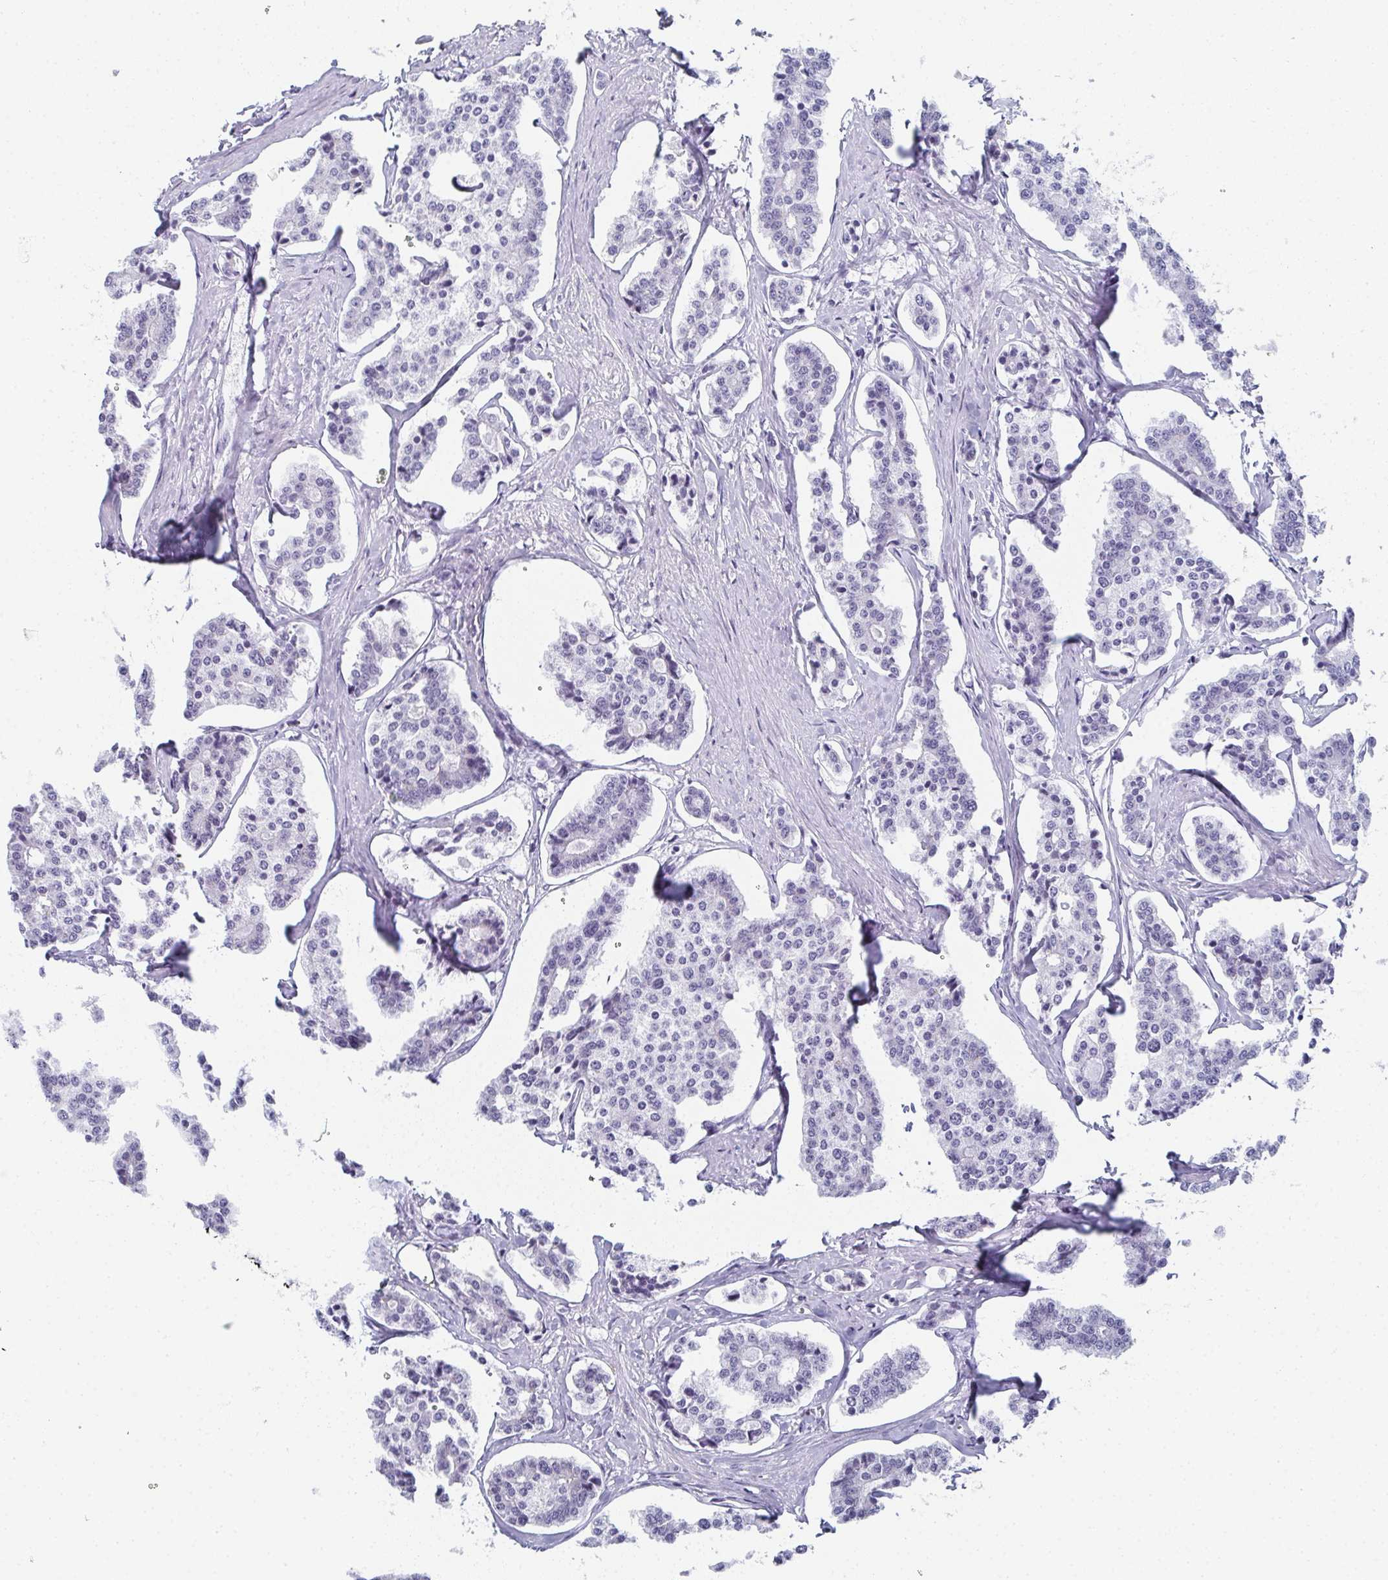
{"staining": {"intensity": "negative", "quantity": "none", "location": "none"}, "tissue": "carcinoid", "cell_type": "Tumor cells", "image_type": "cancer", "snomed": [{"axis": "morphology", "description": "Carcinoid, malignant, NOS"}, {"axis": "topography", "description": "Small intestine"}], "caption": "Photomicrograph shows no significant protein staining in tumor cells of malignant carcinoid. (DAB IHC, high magnification).", "gene": "PYCR3", "patient": {"sex": "female", "age": 65}}